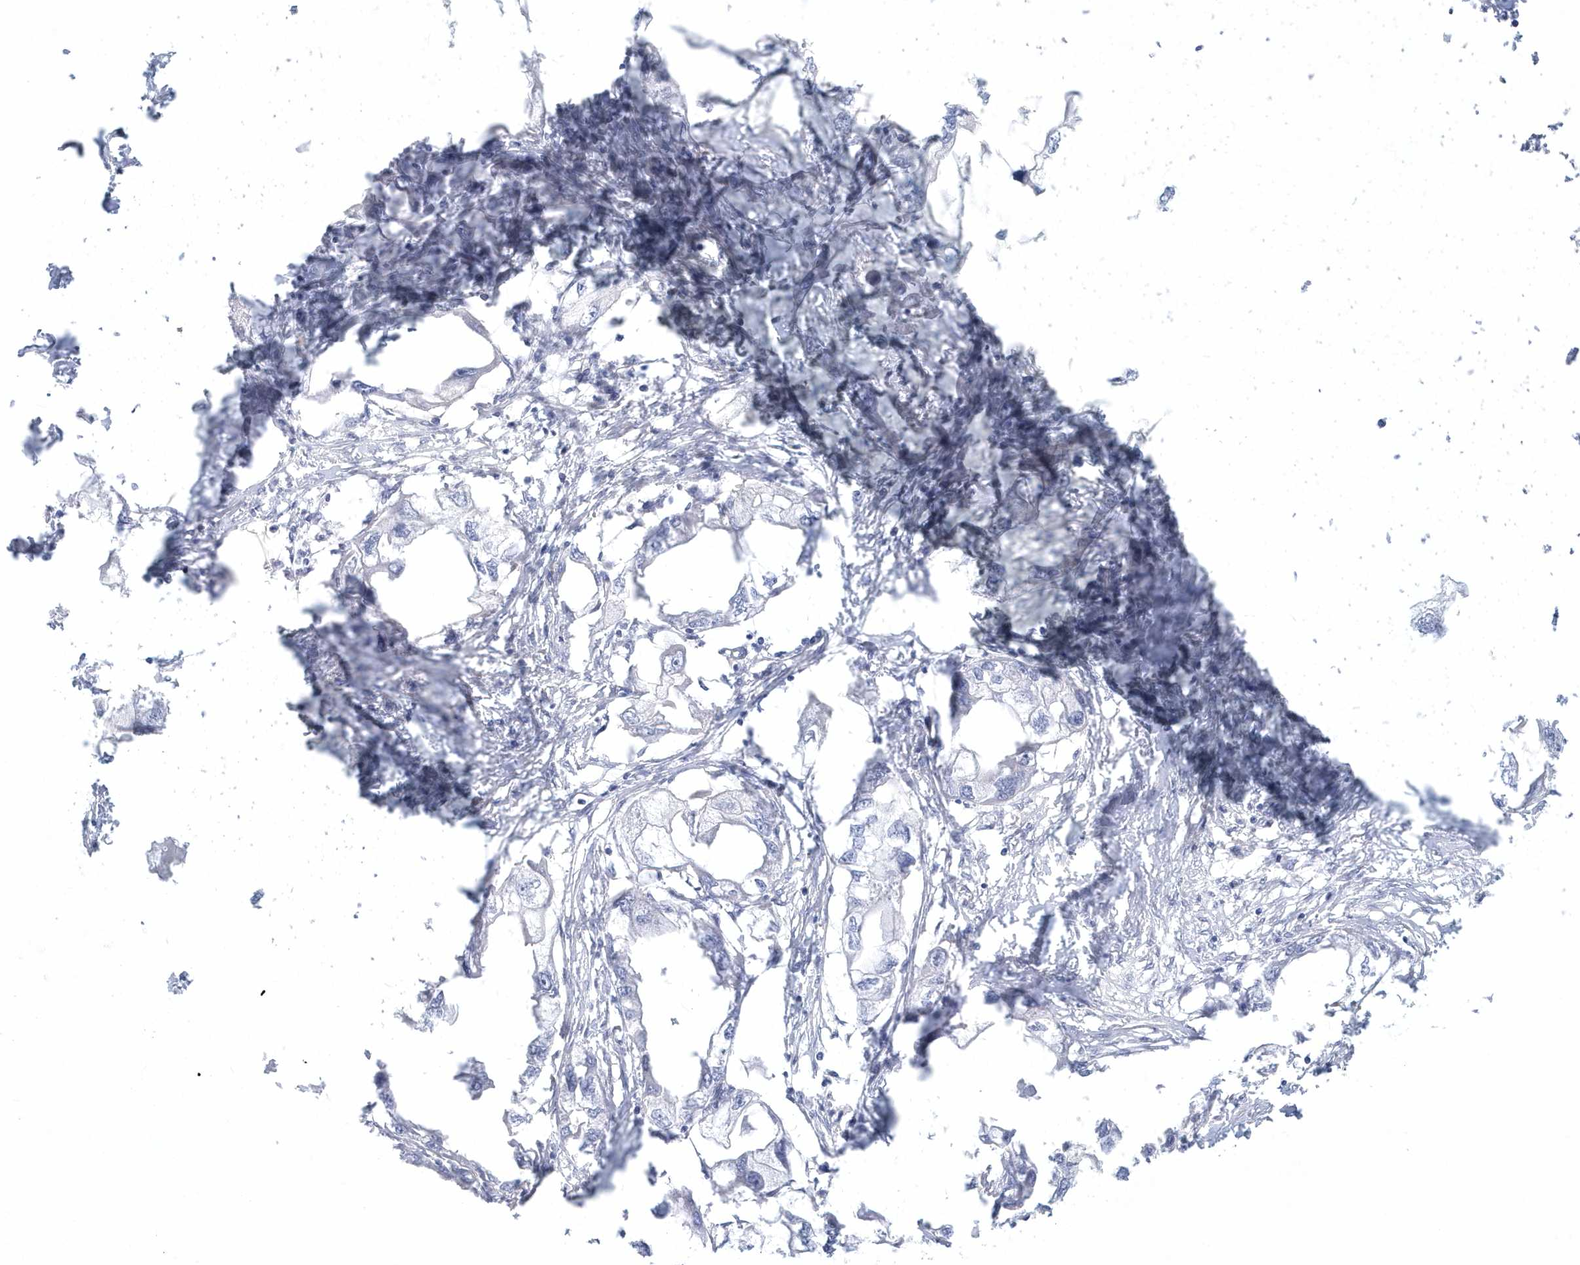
{"staining": {"intensity": "negative", "quantity": "none", "location": "none"}, "tissue": "endometrial cancer", "cell_type": "Tumor cells", "image_type": "cancer", "snomed": [{"axis": "morphology", "description": "Adenocarcinoma, NOS"}, {"axis": "morphology", "description": "Adenocarcinoma, metastatic, NOS"}, {"axis": "topography", "description": "Adipose tissue"}, {"axis": "topography", "description": "Endometrium"}], "caption": "An immunohistochemistry micrograph of adenocarcinoma (endometrial) is shown. There is no staining in tumor cells of adenocarcinoma (endometrial).", "gene": "WDR27", "patient": {"sex": "female", "age": 67}}